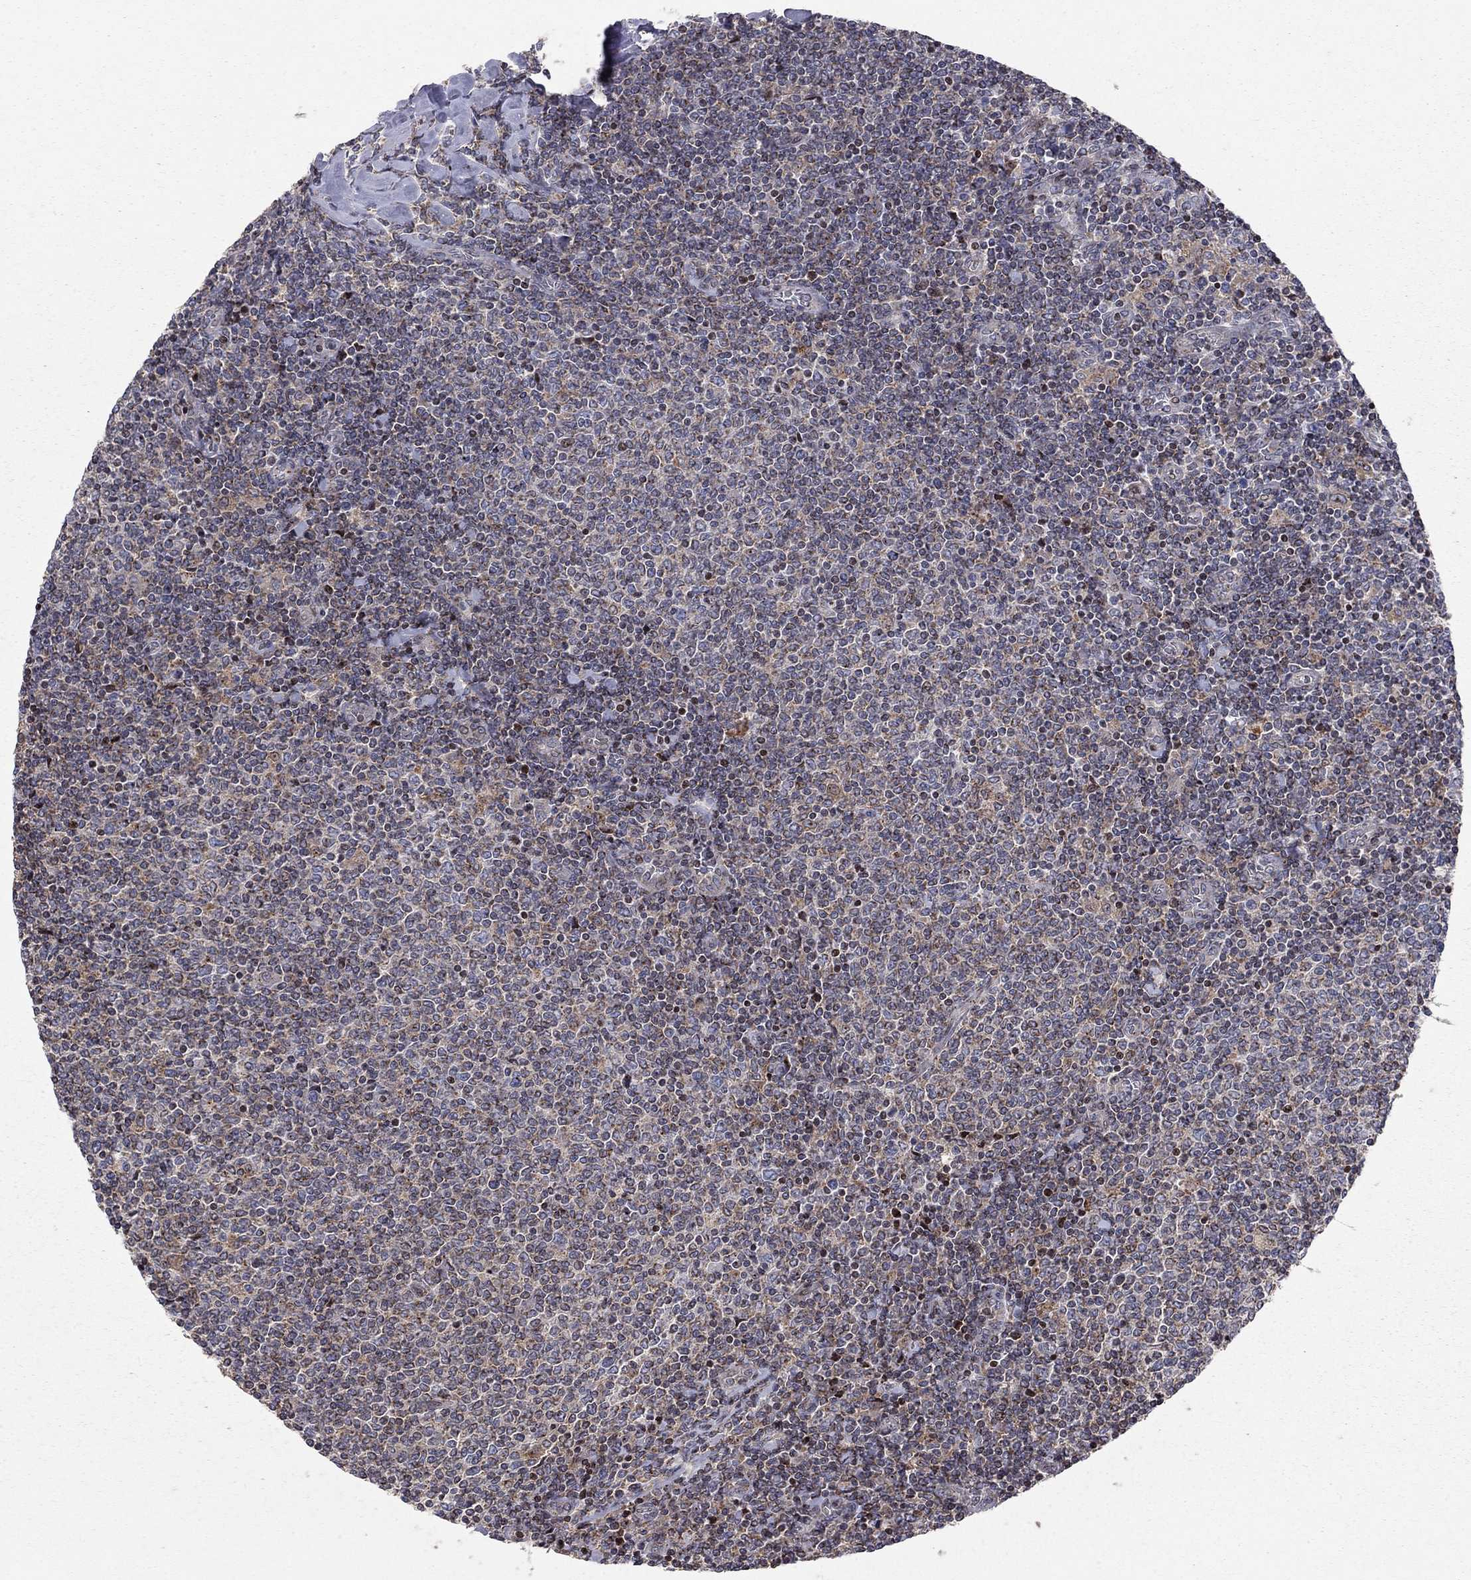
{"staining": {"intensity": "weak", "quantity": ">75%", "location": "cytoplasmic/membranous"}, "tissue": "lymphoma", "cell_type": "Tumor cells", "image_type": "cancer", "snomed": [{"axis": "morphology", "description": "Malignant lymphoma, non-Hodgkin's type, Low grade"}, {"axis": "topography", "description": "Lymph node"}], "caption": "Immunohistochemistry (IHC) image of neoplastic tissue: low-grade malignant lymphoma, non-Hodgkin's type stained using IHC reveals low levels of weak protein expression localized specifically in the cytoplasmic/membranous of tumor cells, appearing as a cytoplasmic/membranous brown color.", "gene": "ERN2", "patient": {"sex": "male", "age": 52}}